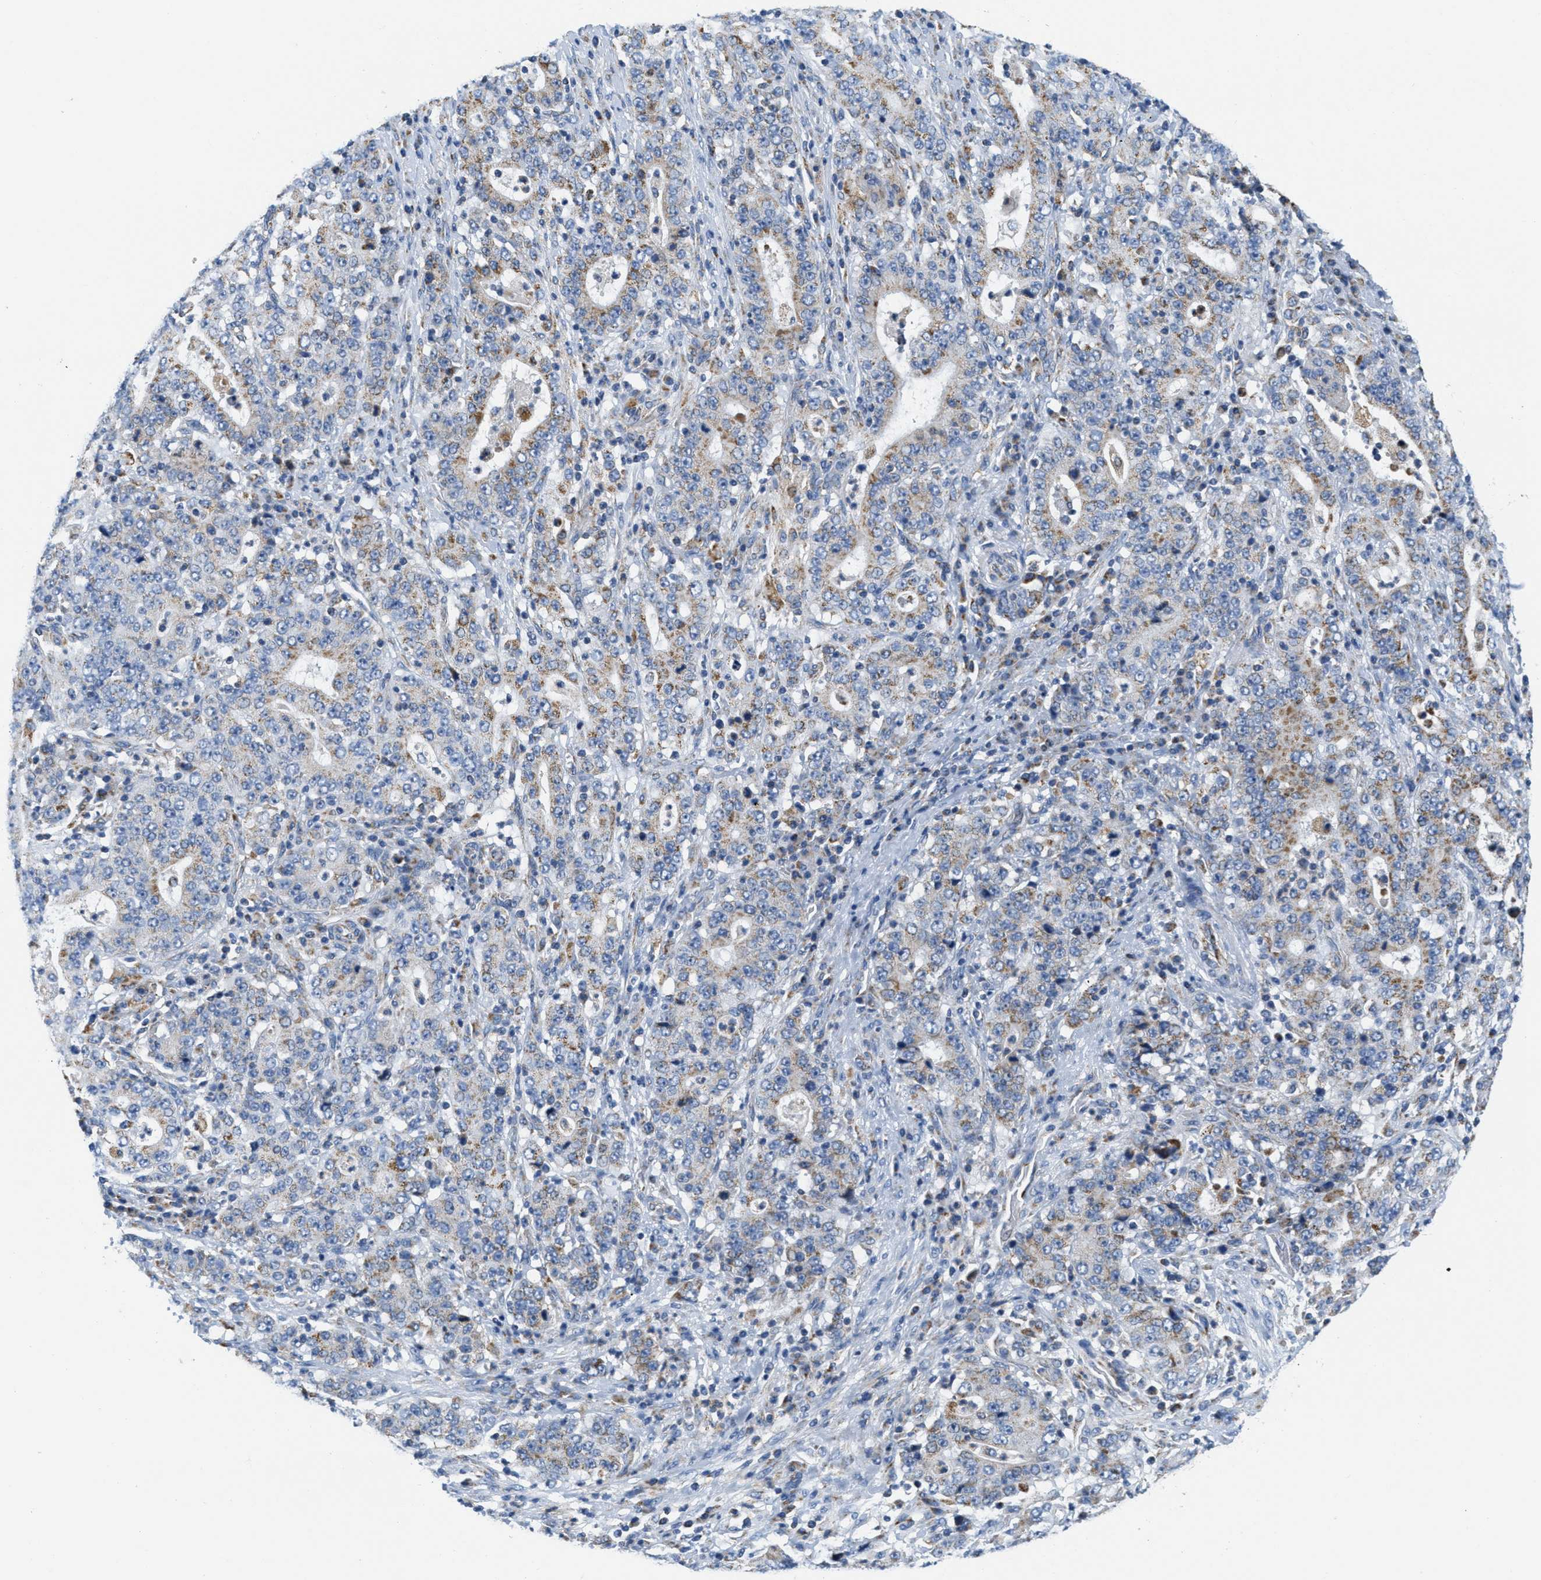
{"staining": {"intensity": "weak", "quantity": "25%-75%", "location": "cytoplasmic/membranous"}, "tissue": "stomach cancer", "cell_type": "Tumor cells", "image_type": "cancer", "snomed": [{"axis": "morphology", "description": "Normal tissue, NOS"}, {"axis": "morphology", "description": "Adenocarcinoma, NOS"}, {"axis": "topography", "description": "Stomach, upper"}, {"axis": "topography", "description": "Stomach"}], "caption": "Stomach cancer was stained to show a protein in brown. There is low levels of weak cytoplasmic/membranous positivity in approximately 25%-75% of tumor cells.", "gene": "KCNJ5", "patient": {"sex": "male", "age": 59}}